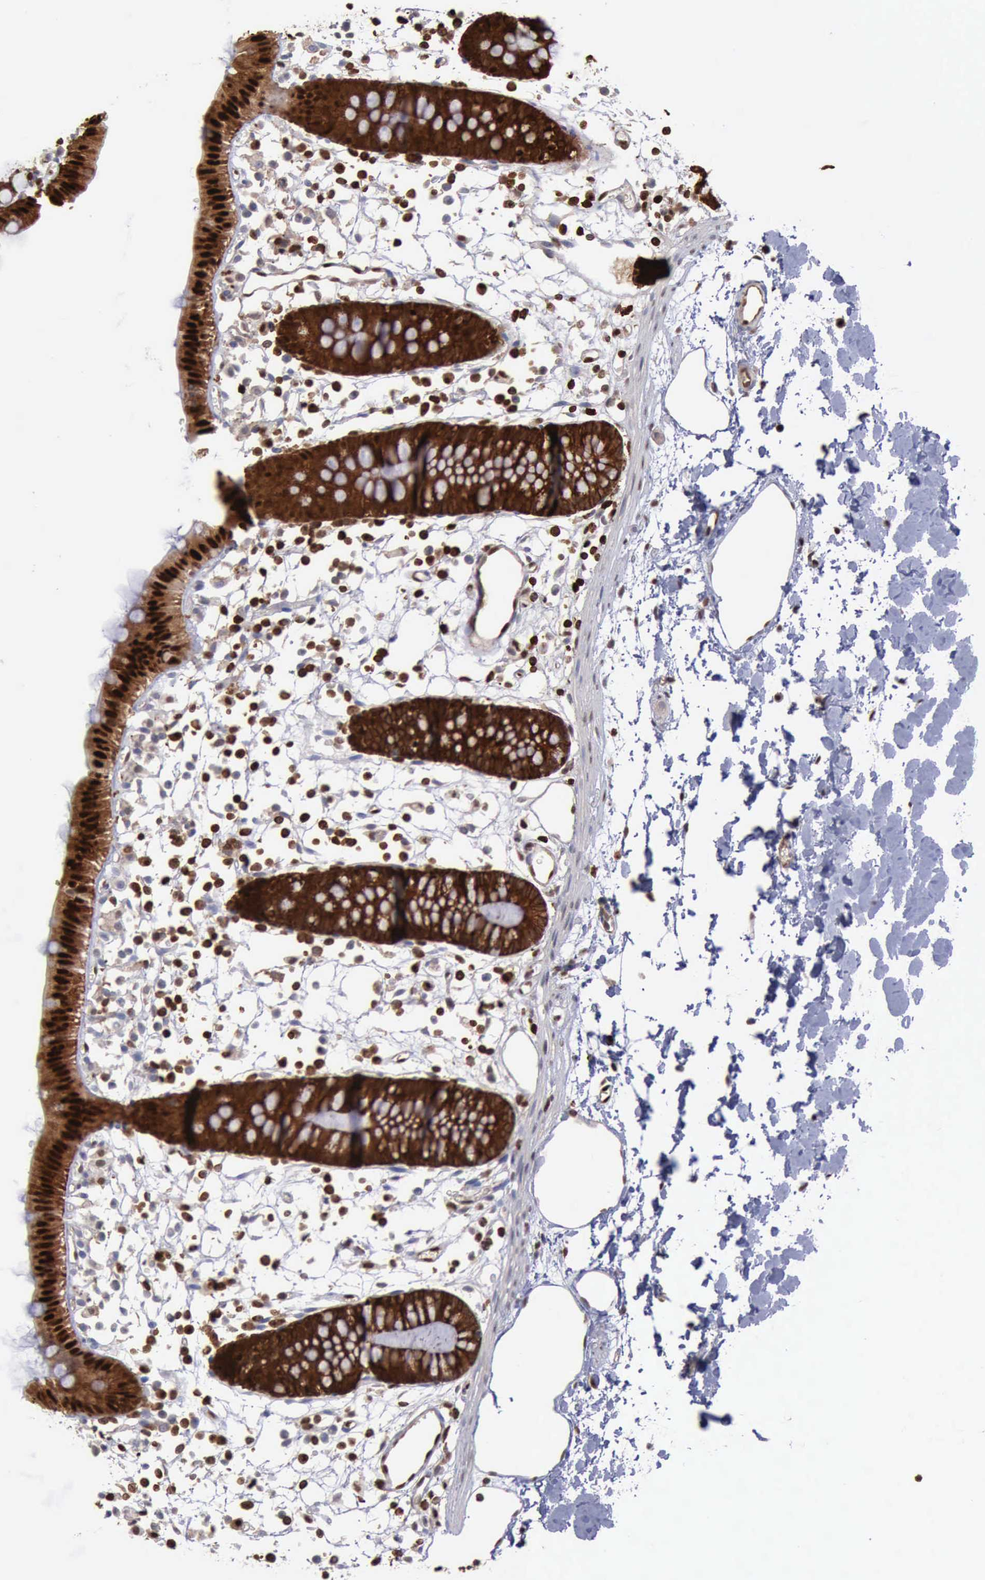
{"staining": {"intensity": "strong", "quantity": ">75%", "location": "cytoplasmic/membranous,nuclear"}, "tissue": "colon", "cell_type": "Endothelial cells", "image_type": "normal", "snomed": [{"axis": "morphology", "description": "Normal tissue, NOS"}, {"axis": "topography", "description": "Colon"}], "caption": "Endothelial cells show high levels of strong cytoplasmic/membranous,nuclear staining in approximately >75% of cells in benign human colon. (Stains: DAB in brown, nuclei in blue, Microscopy: brightfield microscopy at high magnification).", "gene": "PDCD4", "patient": {"sex": "male", "age": 14}}